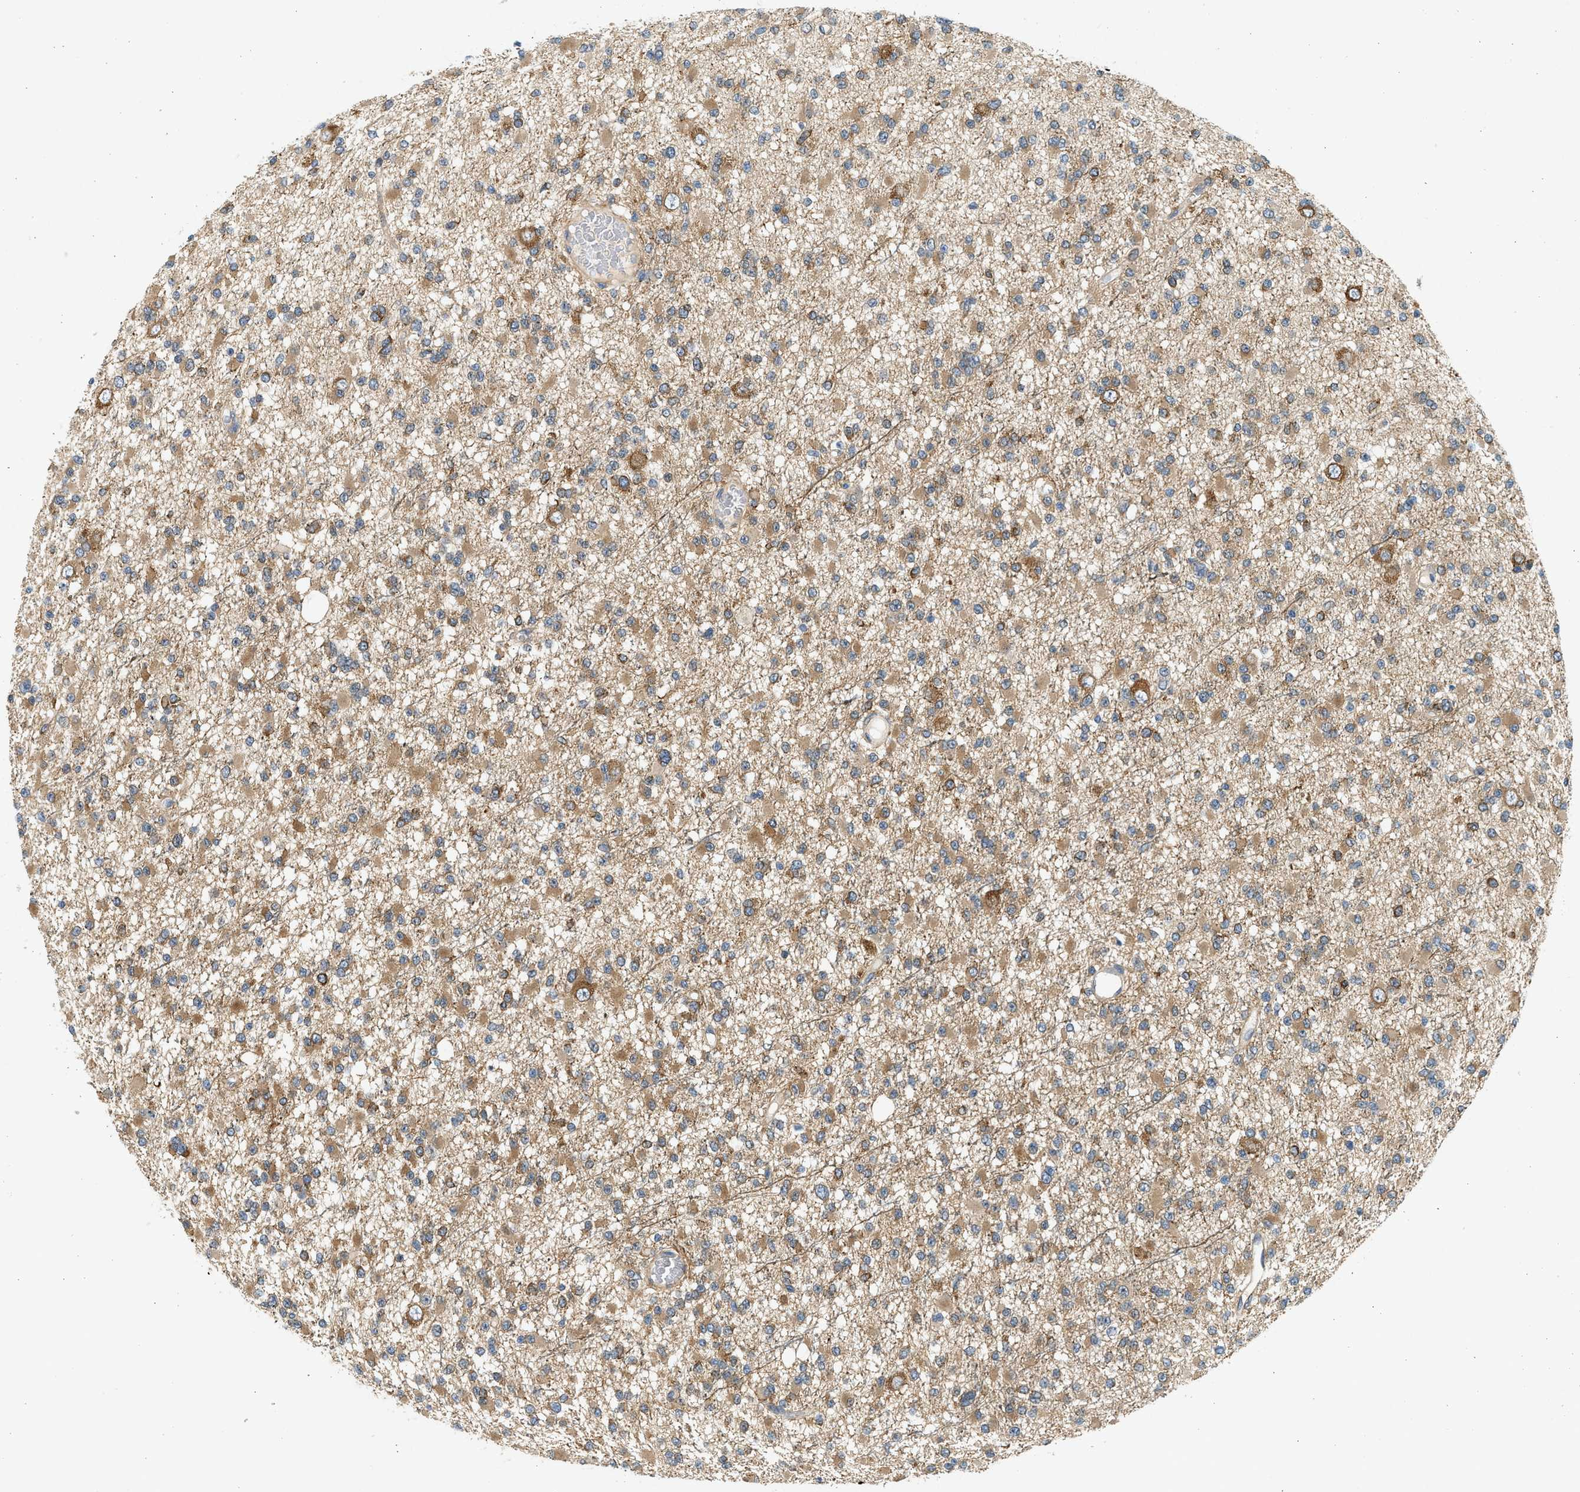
{"staining": {"intensity": "moderate", "quantity": ">75%", "location": "cytoplasmic/membranous"}, "tissue": "glioma", "cell_type": "Tumor cells", "image_type": "cancer", "snomed": [{"axis": "morphology", "description": "Glioma, malignant, Low grade"}, {"axis": "topography", "description": "Brain"}], "caption": "Malignant low-grade glioma was stained to show a protein in brown. There is medium levels of moderate cytoplasmic/membranous staining in approximately >75% of tumor cells. (DAB (3,3'-diaminobenzidine) IHC with brightfield microscopy, high magnification).", "gene": "KDELR2", "patient": {"sex": "female", "age": 22}}